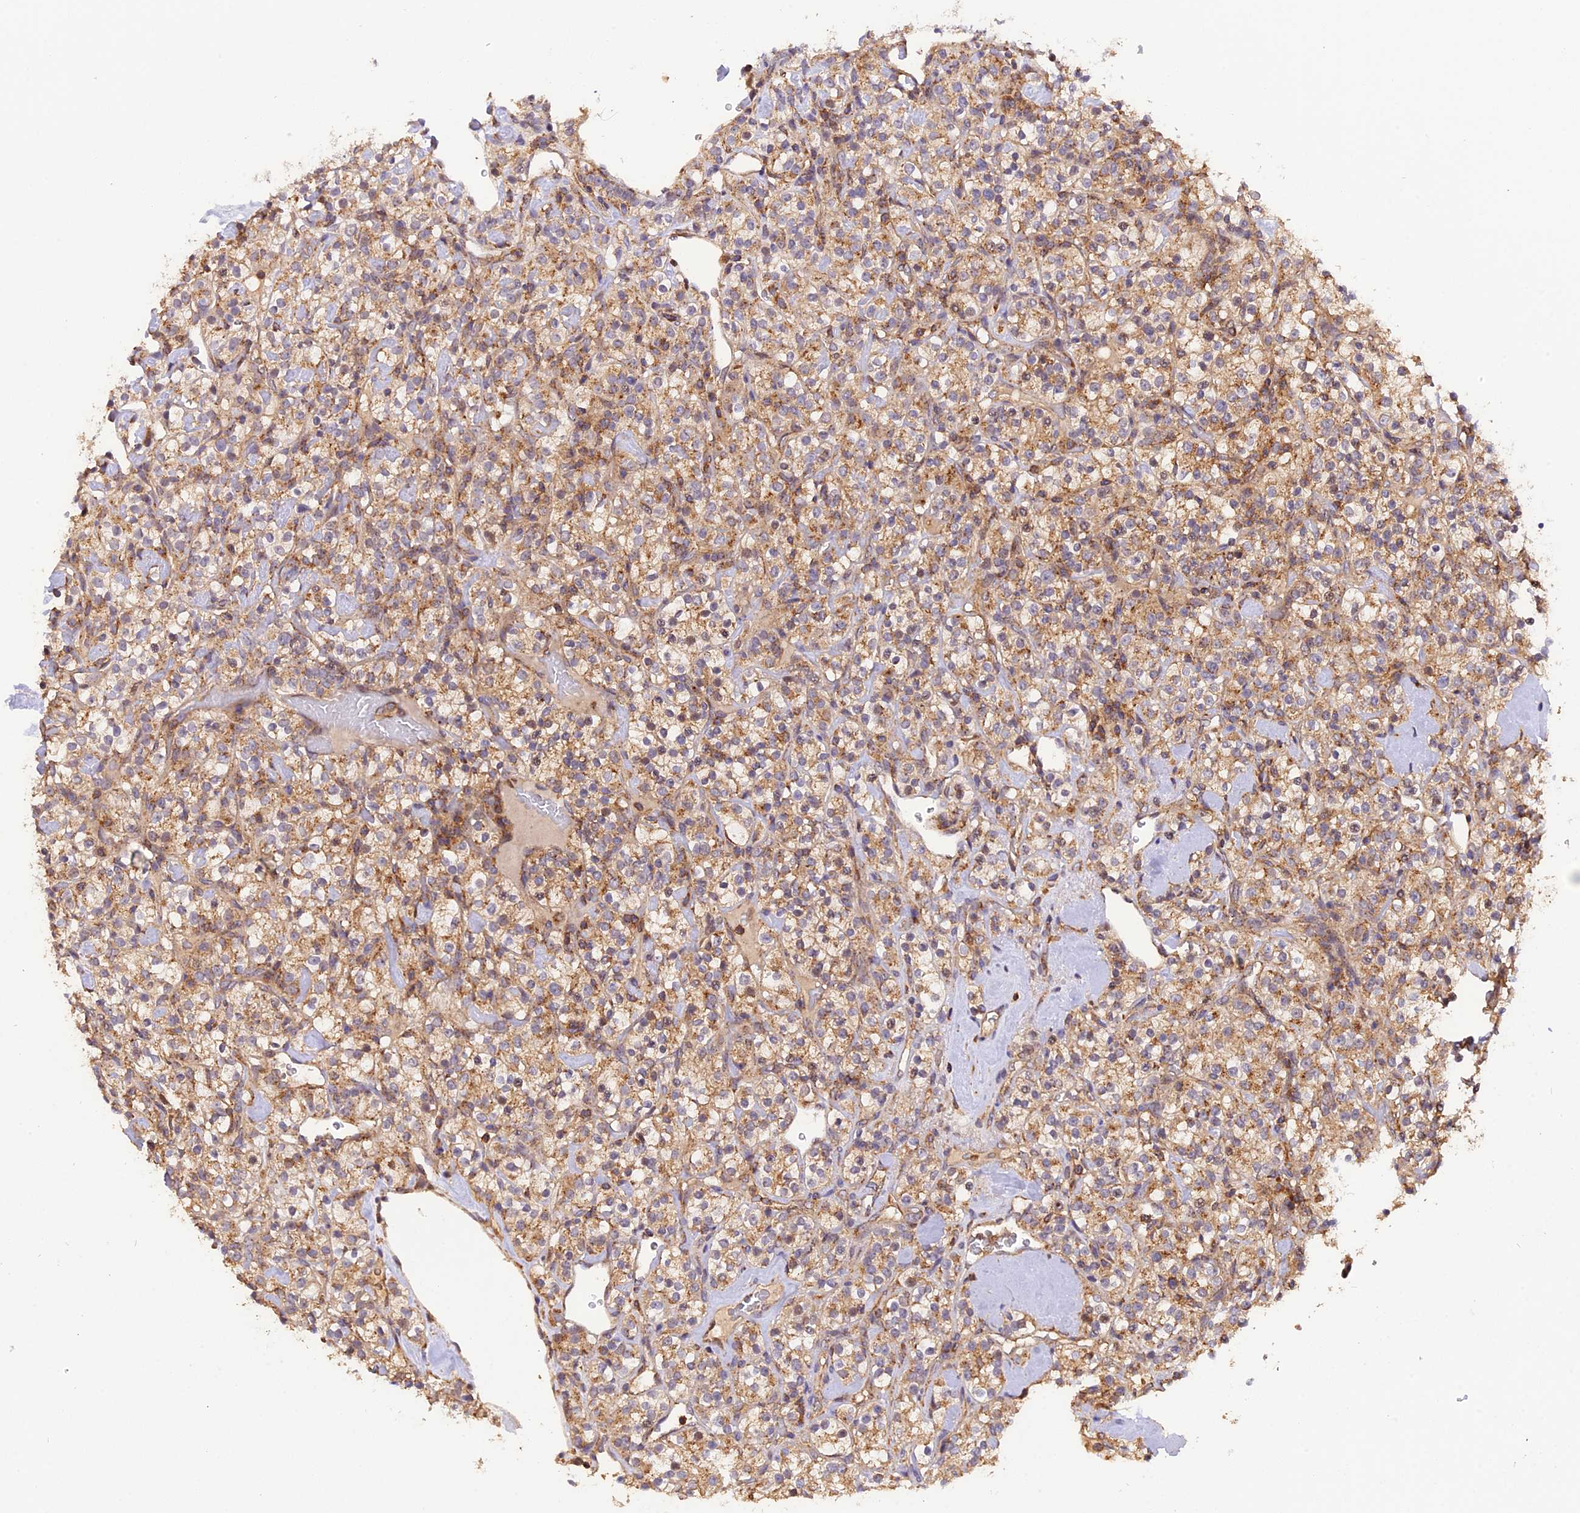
{"staining": {"intensity": "moderate", "quantity": ">75%", "location": "cytoplasmic/membranous"}, "tissue": "renal cancer", "cell_type": "Tumor cells", "image_type": "cancer", "snomed": [{"axis": "morphology", "description": "Adenocarcinoma, NOS"}, {"axis": "topography", "description": "Kidney"}], "caption": "IHC (DAB (3,3'-diaminobenzidine)) staining of human adenocarcinoma (renal) displays moderate cytoplasmic/membranous protein positivity in approximately >75% of tumor cells.", "gene": "PEX3", "patient": {"sex": "male", "age": 77}}